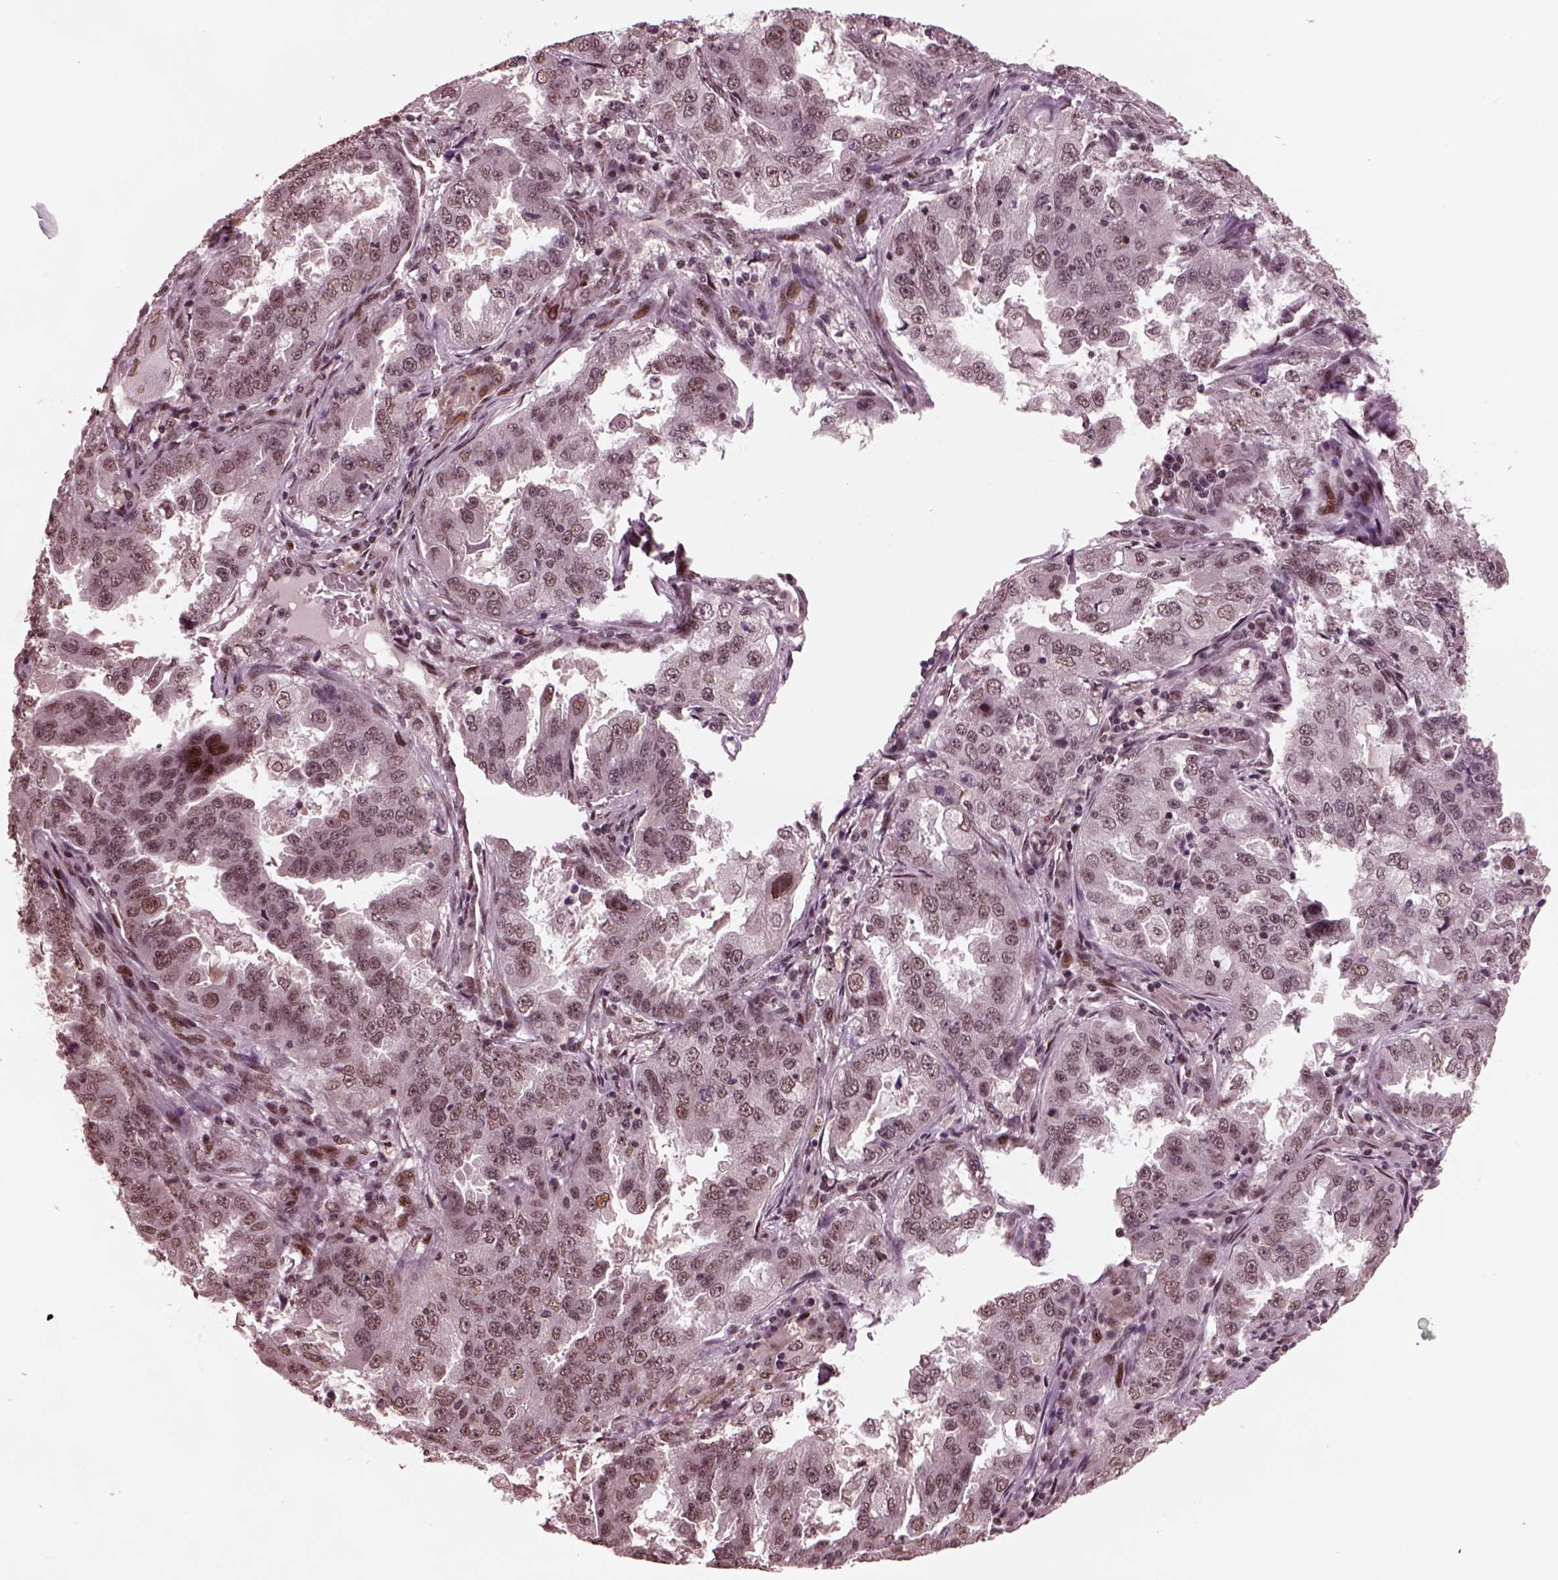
{"staining": {"intensity": "weak", "quantity": ">75%", "location": "nuclear"}, "tissue": "lung cancer", "cell_type": "Tumor cells", "image_type": "cancer", "snomed": [{"axis": "morphology", "description": "Adenocarcinoma, NOS"}, {"axis": "topography", "description": "Lung"}], "caption": "A histopathology image of adenocarcinoma (lung) stained for a protein demonstrates weak nuclear brown staining in tumor cells.", "gene": "NAP1L5", "patient": {"sex": "female", "age": 61}}